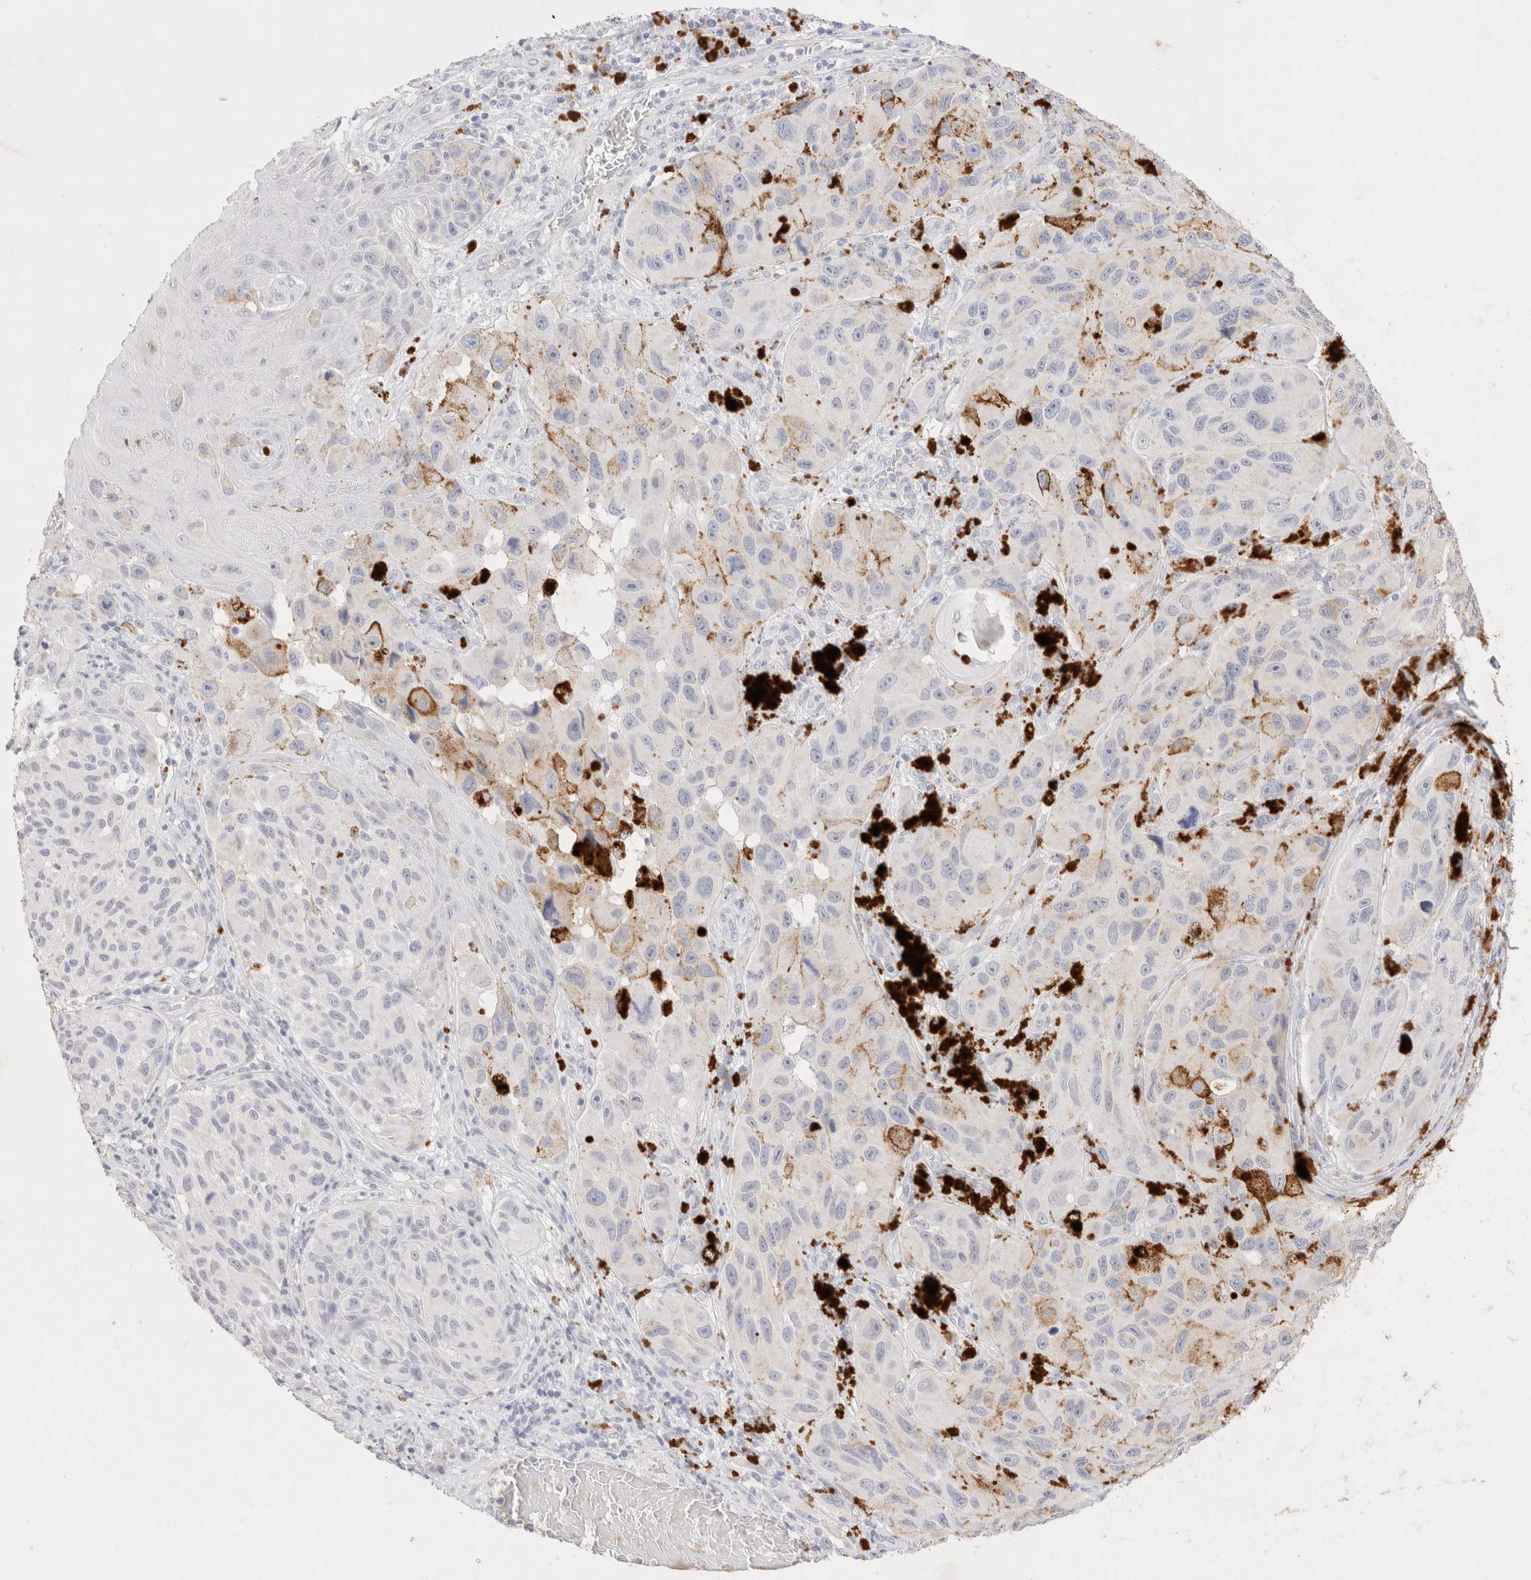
{"staining": {"intensity": "negative", "quantity": "none", "location": "none"}, "tissue": "melanoma", "cell_type": "Tumor cells", "image_type": "cancer", "snomed": [{"axis": "morphology", "description": "Malignant melanoma, NOS"}, {"axis": "topography", "description": "Skin"}], "caption": "Histopathology image shows no protein expression in tumor cells of malignant melanoma tissue.", "gene": "EPCAM", "patient": {"sex": "female", "age": 73}}